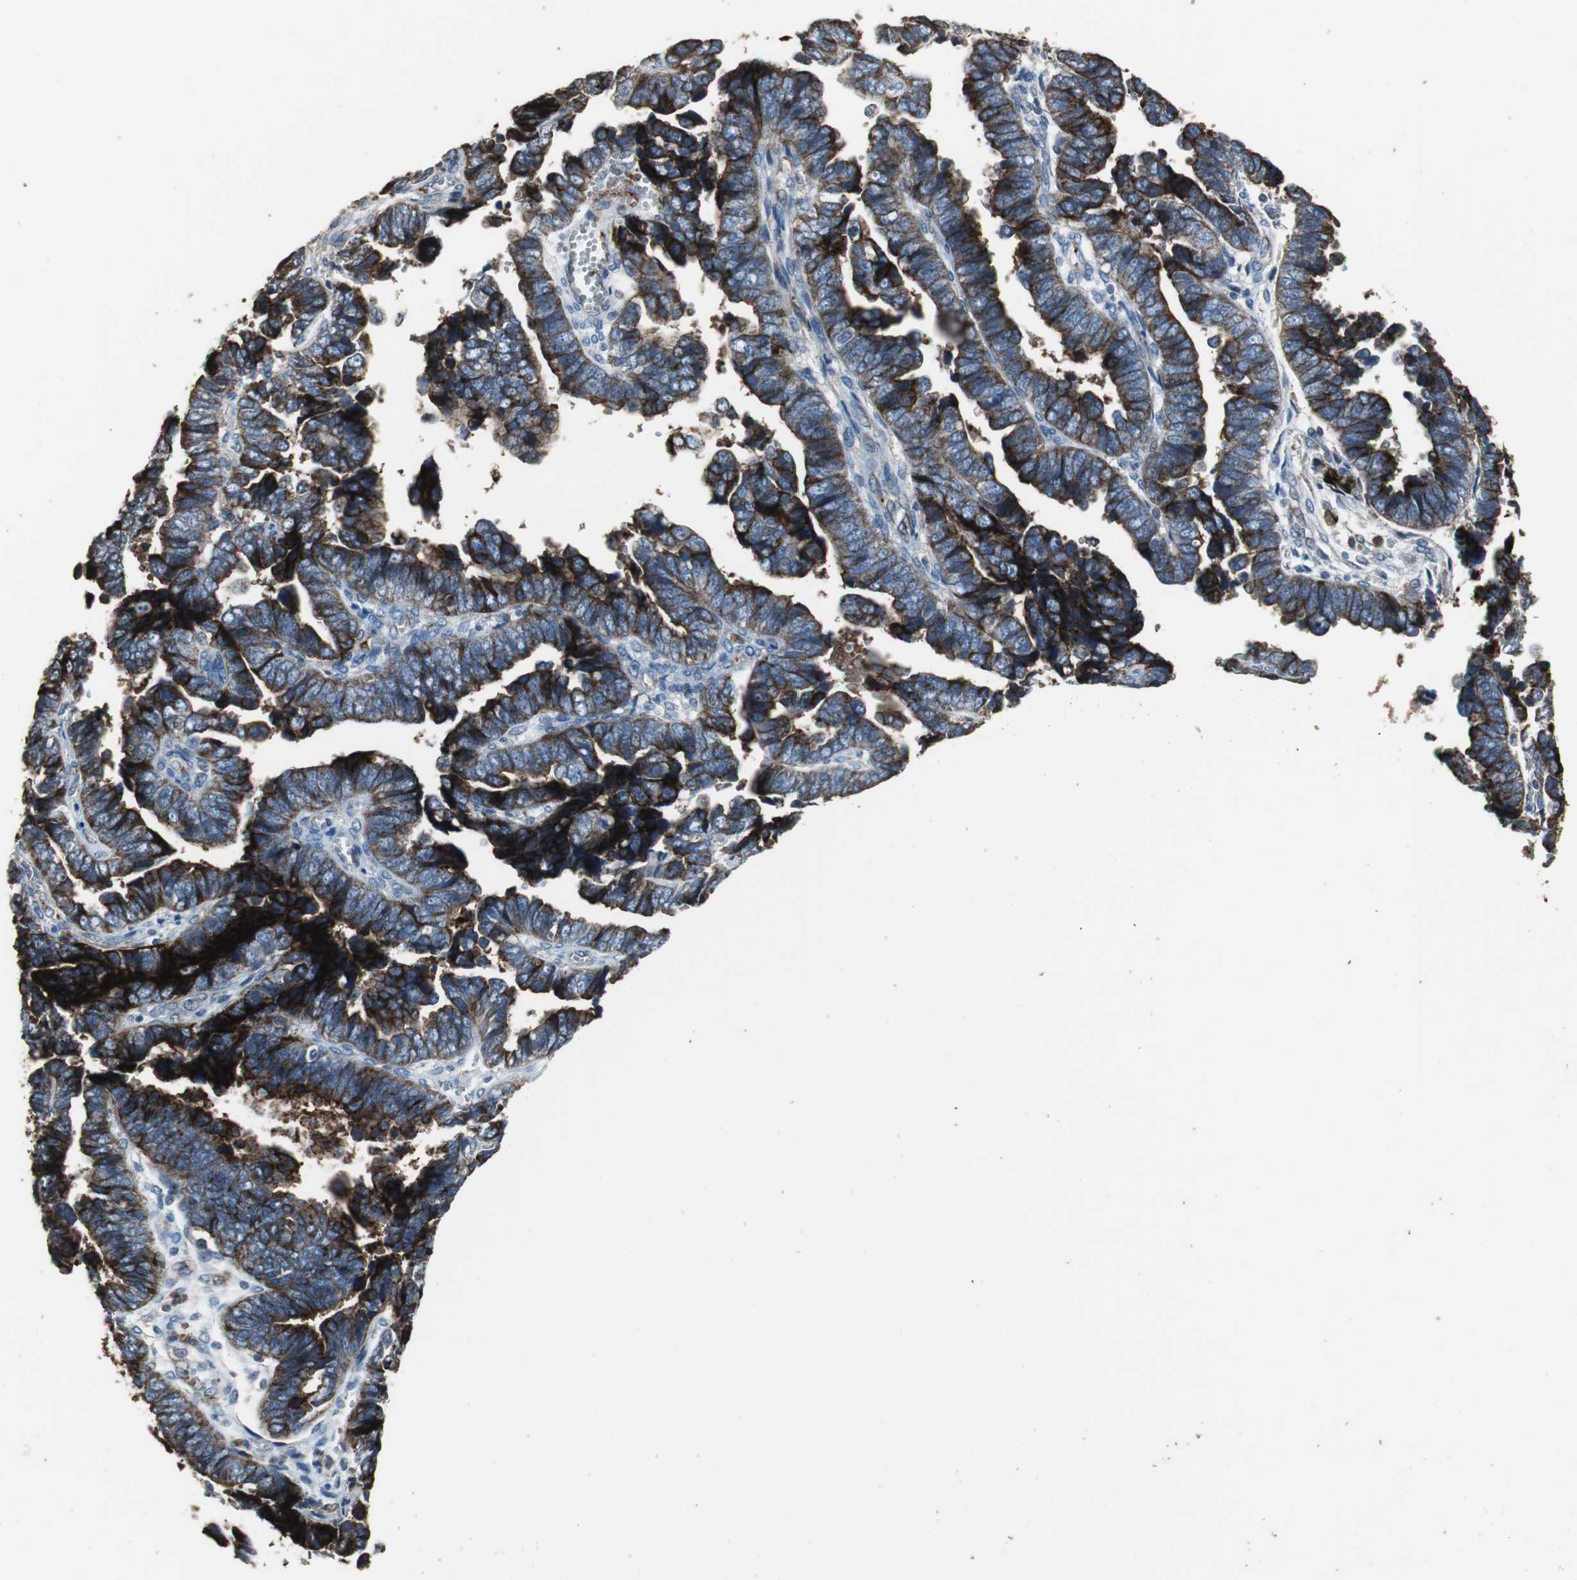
{"staining": {"intensity": "strong", "quantity": ">75%", "location": "cytoplasmic/membranous"}, "tissue": "endometrial cancer", "cell_type": "Tumor cells", "image_type": "cancer", "snomed": [{"axis": "morphology", "description": "Adenocarcinoma, NOS"}, {"axis": "topography", "description": "Endometrium"}], "caption": "The photomicrograph reveals immunohistochemical staining of endometrial adenocarcinoma. There is strong cytoplasmic/membranous expression is seen in approximately >75% of tumor cells.", "gene": "F11R", "patient": {"sex": "female", "age": 75}}